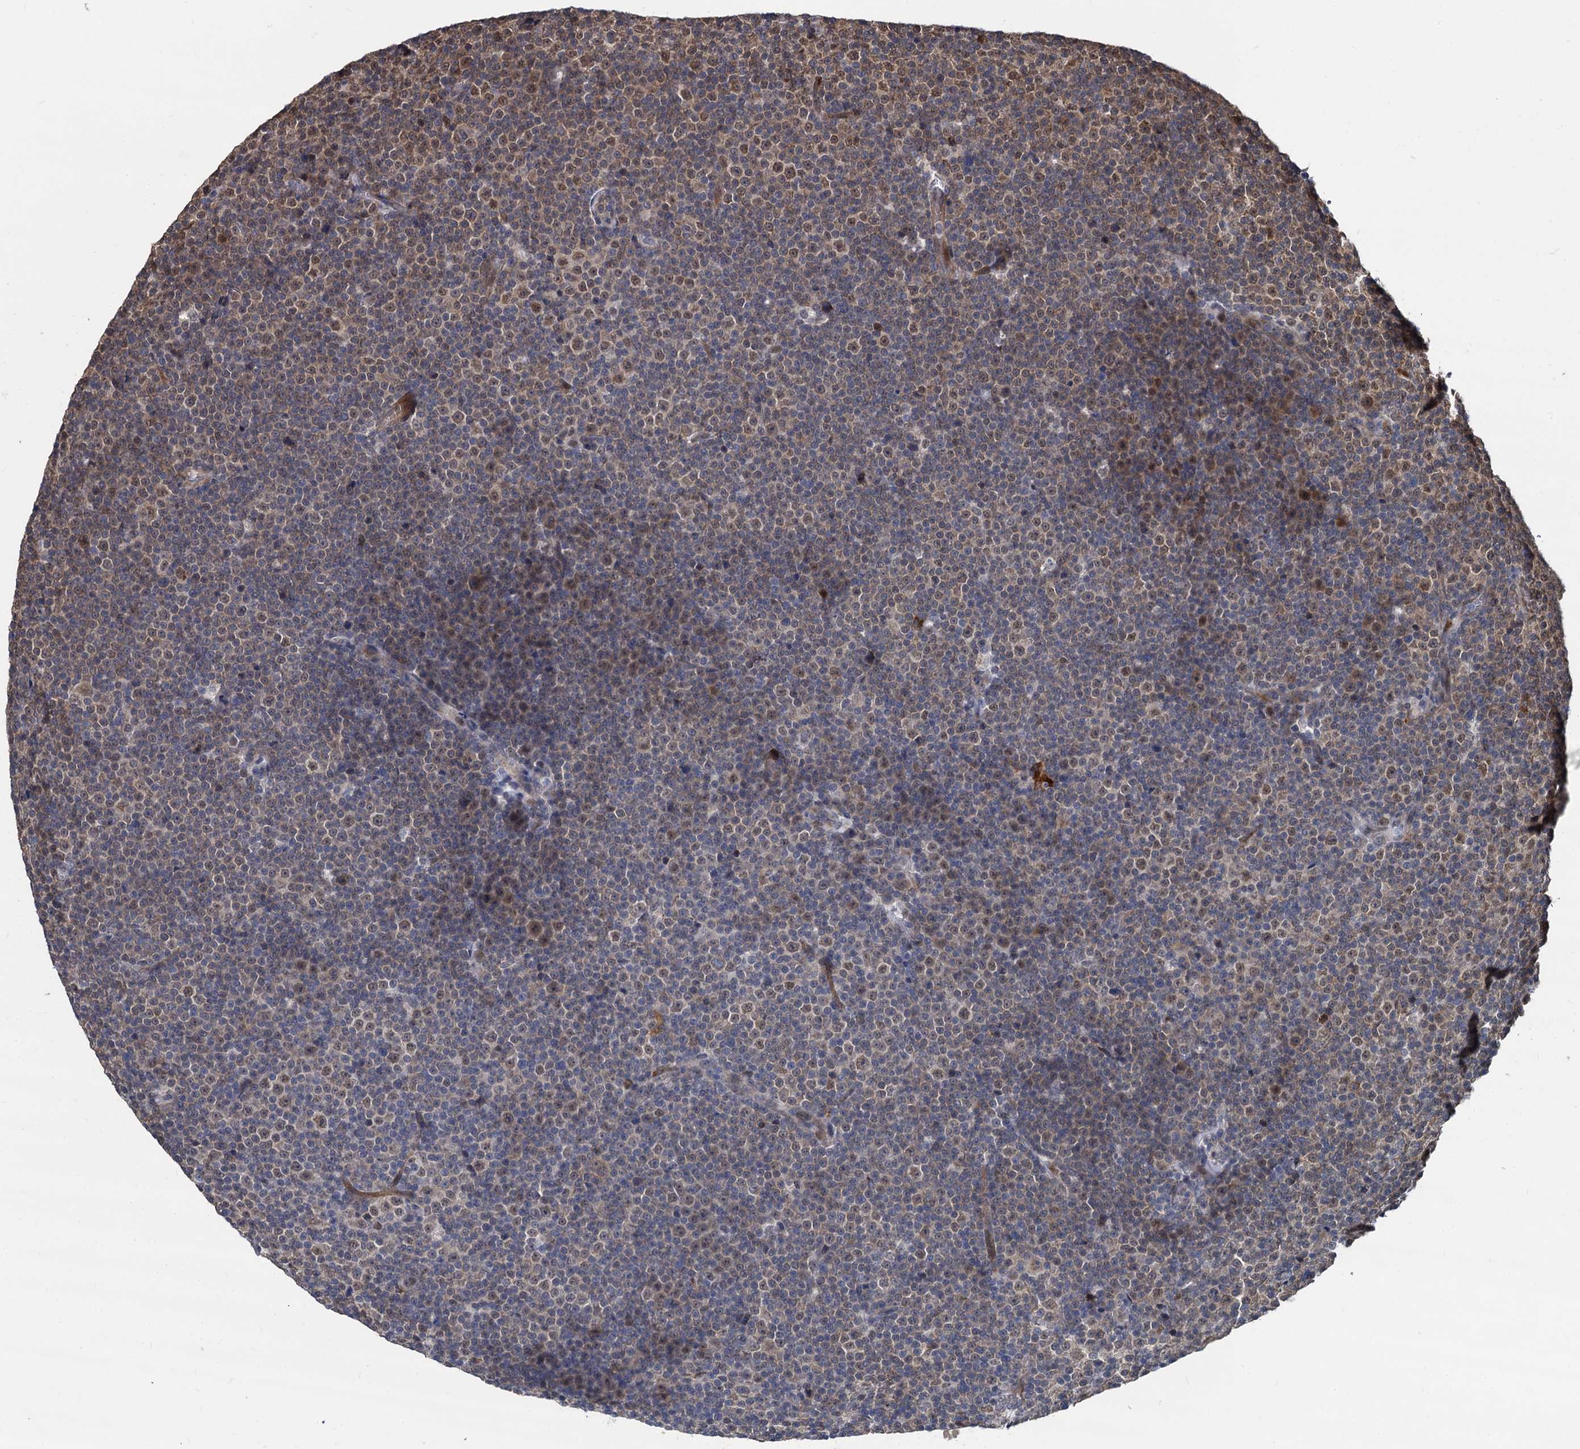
{"staining": {"intensity": "moderate", "quantity": ">75%", "location": "nuclear"}, "tissue": "lymphoma", "cell_type": "Tumor cells", "image_type": "cancer", "snomed": [{"axis": "morphology", "description": "Malignant lymphoma, non-Hodgkin's type, Low grade"}, {"axis": "topography", "description": "Lymph node"}], "caption": "A brown stain shows moderate nuclear staining of a protein in low-grade malignant lymphoma, non-Hodgkin's type tumor cells.", "gene": "PSMD4", "patient": {"sex": "female", "age": 67}}